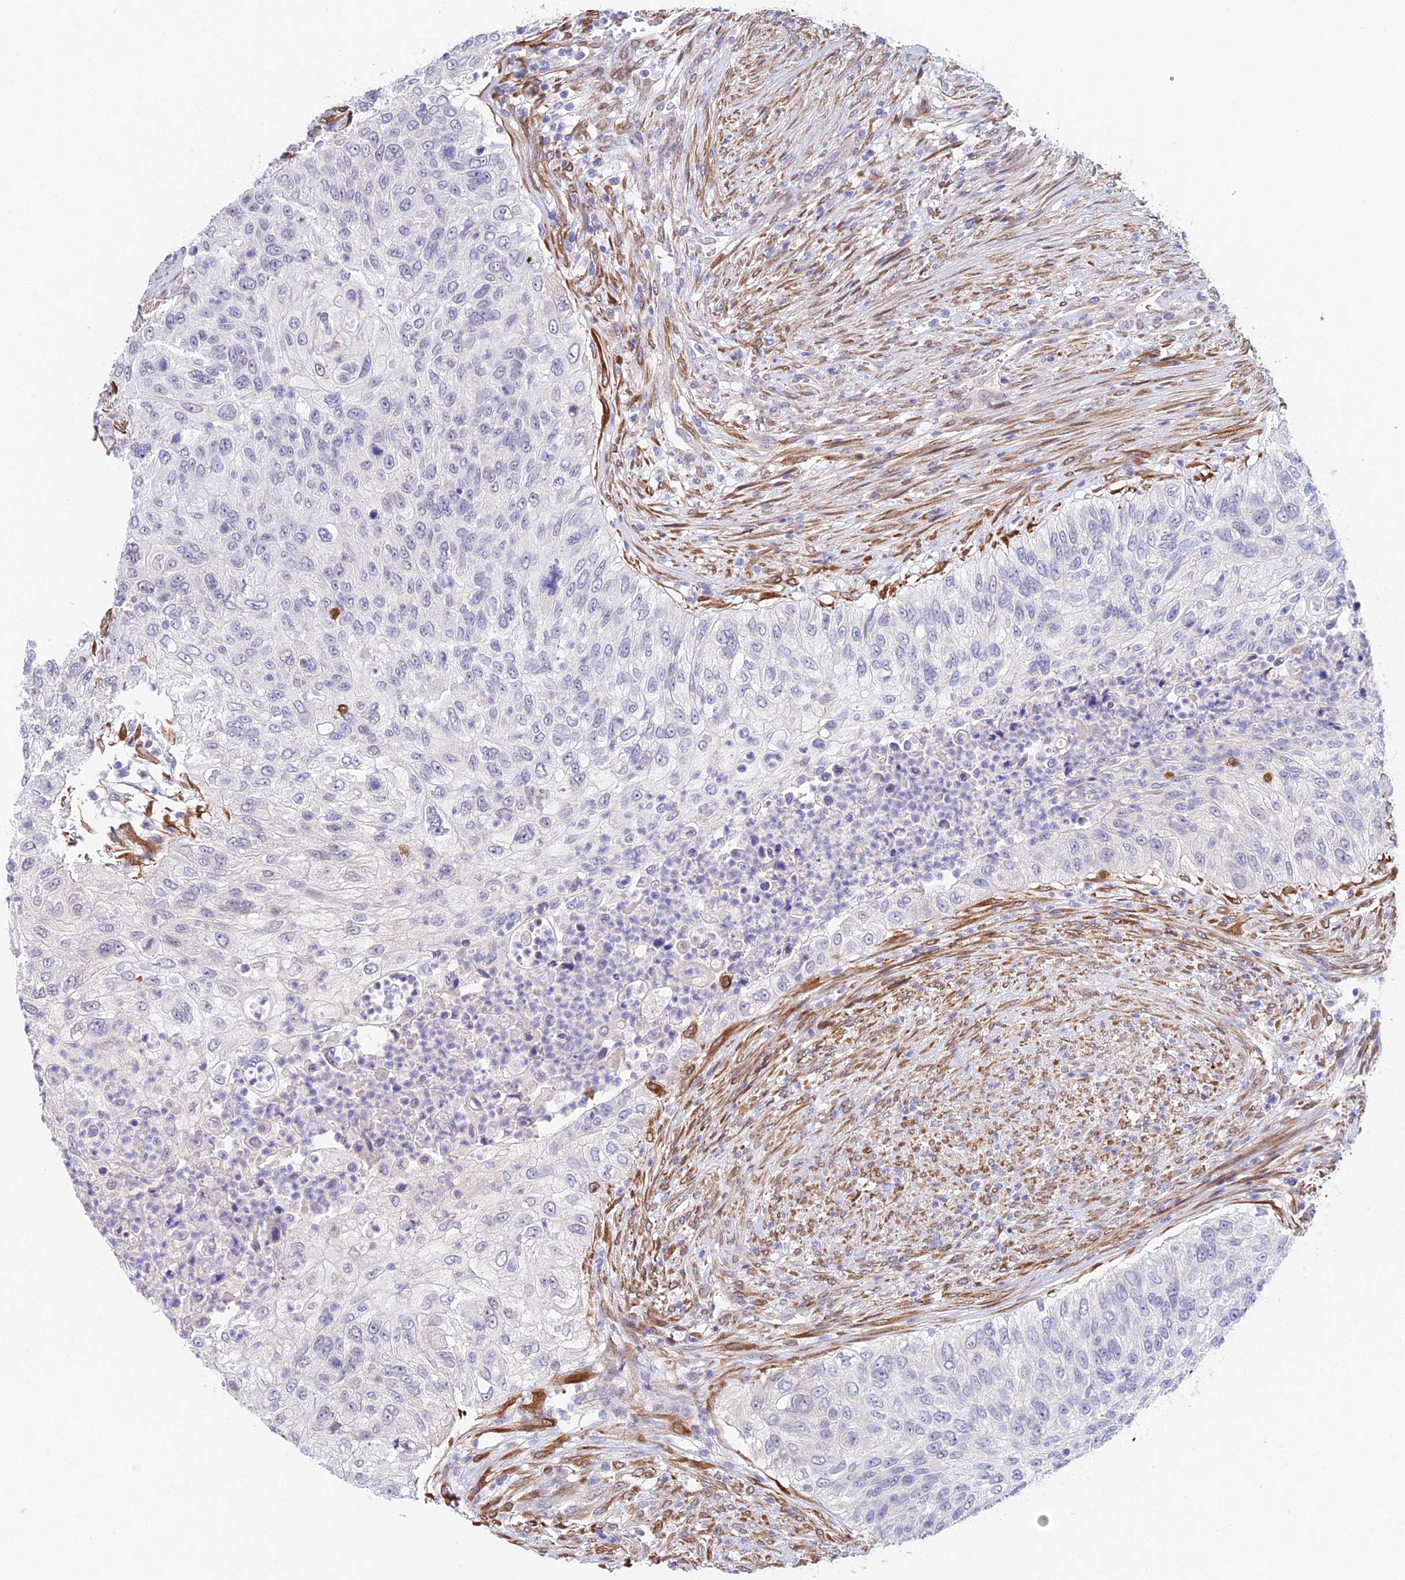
{"staining": {"intensity": "negative", "quantity": "none", "location": "none"}, "tissue": "urothelial cancer", "cell_type": "Tumor cells", "image_type": "cancer", "snomed": [{"axis": "morphology", "description": "Urothelial carcinoma, High grade"}, {"axis": "topography", "description": "Urinary bladder"}], "caption": "Immunohistochemistry photomicrograph of neoplastic tissue: urothelial carcinoma (high-grade) stained with DAB displays no significant protein expression in tumor cells. The staining is performed using DAB brown chromogen with nuclei counter-stained in using hematoxylin.", "gene": "MXRA7", "patient": {"sex": "female", "age": 60}}